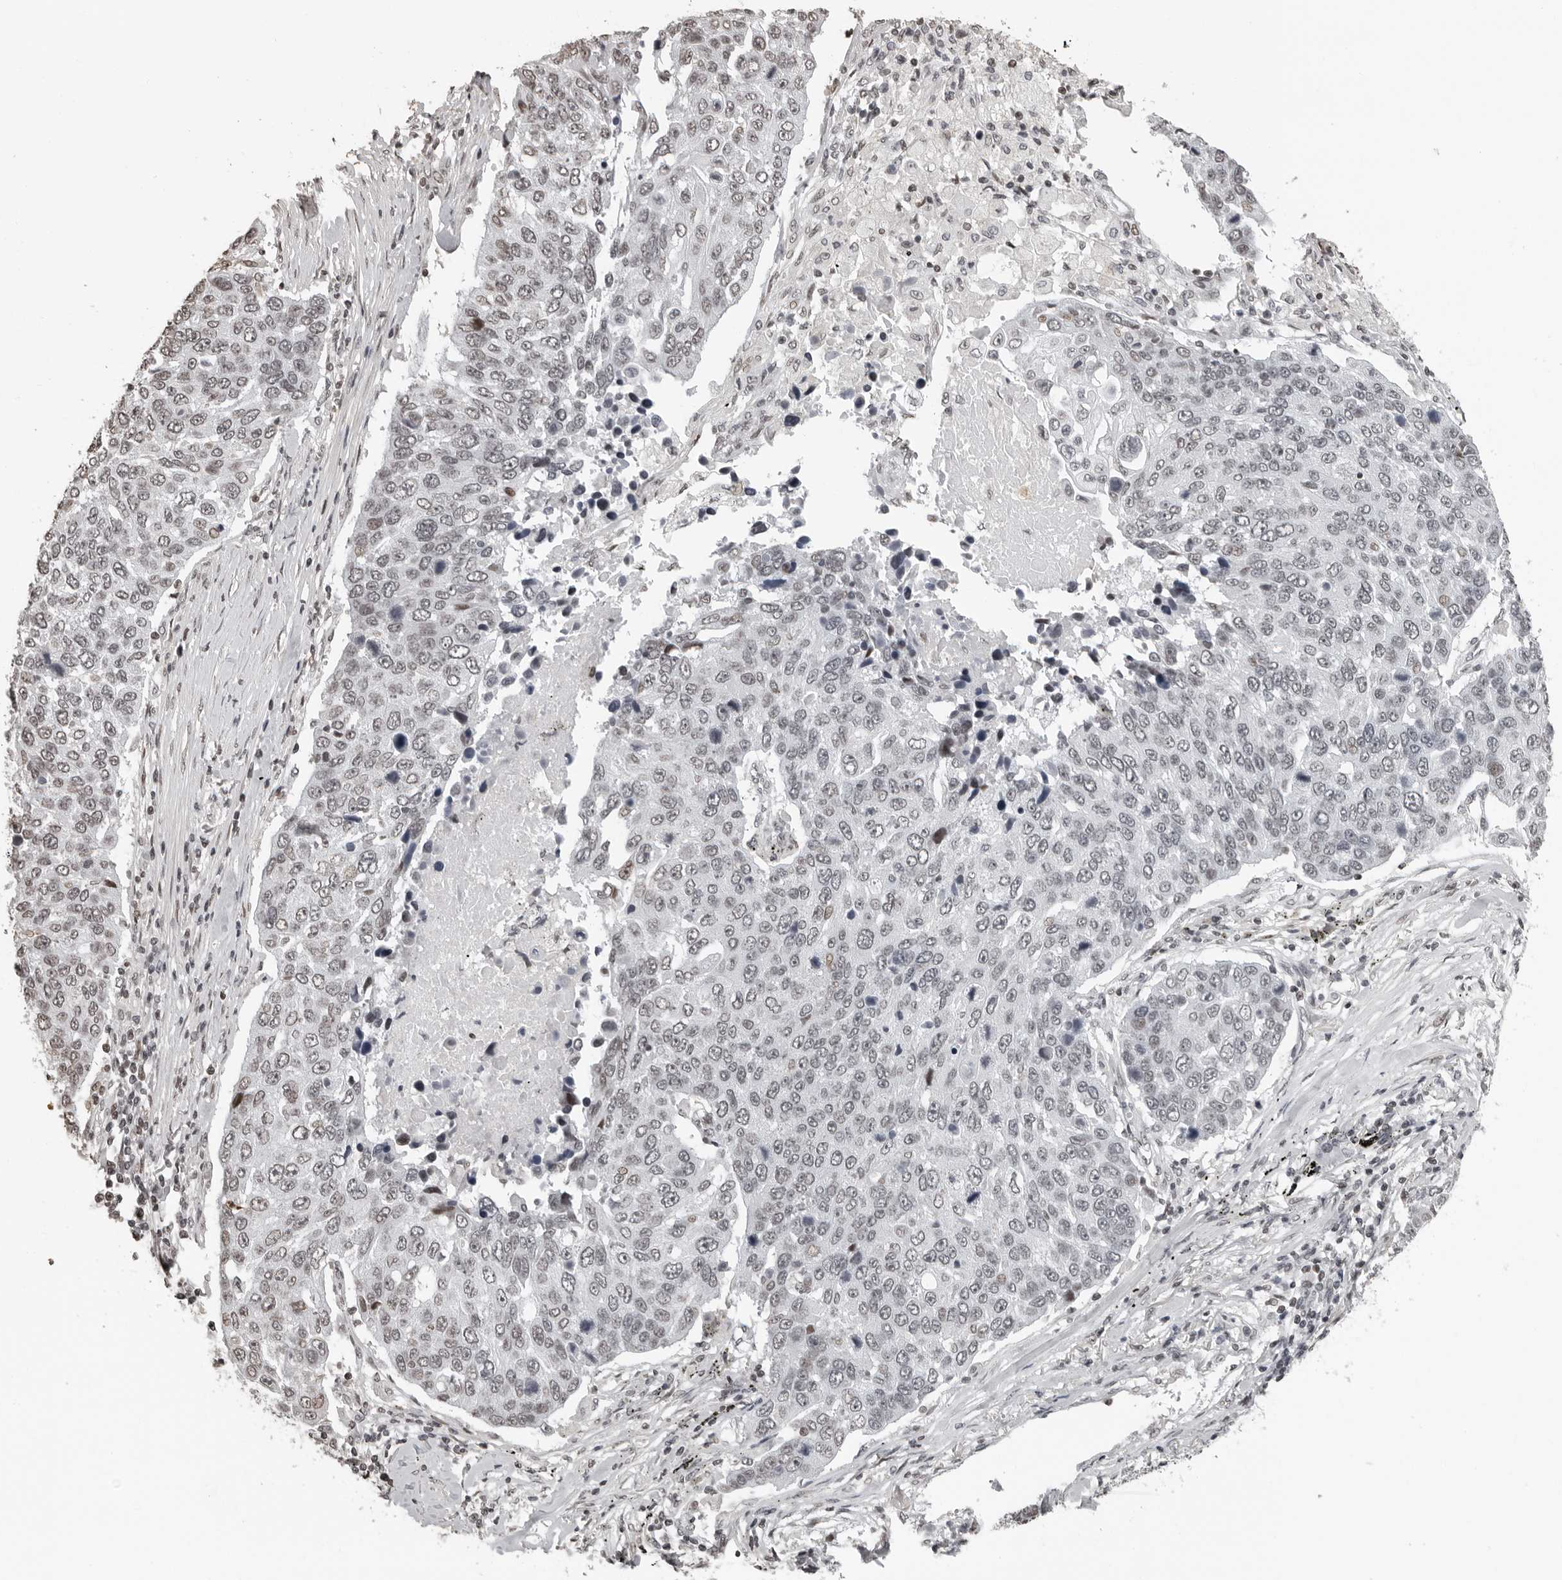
{"staining": {"intensity": "weak", "quantity": "<25%", "location": "nuclear"}, "tissue": "lung cancer", "cell_type": "Tumor cells", "image_type": "cancer", "snomed": [{"axis": "morphology", "description": "Squamous cell carcinoma, NOS"}, {"axis": "topography", "description": "Lung"}], "caption": "This photomicrograph is of lung cancer (squamous cell carcinoma) stained with IHC to label a protein in brown with the nuclei are counter-stained blue. There is no expression in tumor cells. (Stains: DAB IHC with hematoxylin counter stain, Microscopy: brightfield microscopy at high magnification).", "gene": "ORC1", "patient": {"sex": "male", "age": 66}}